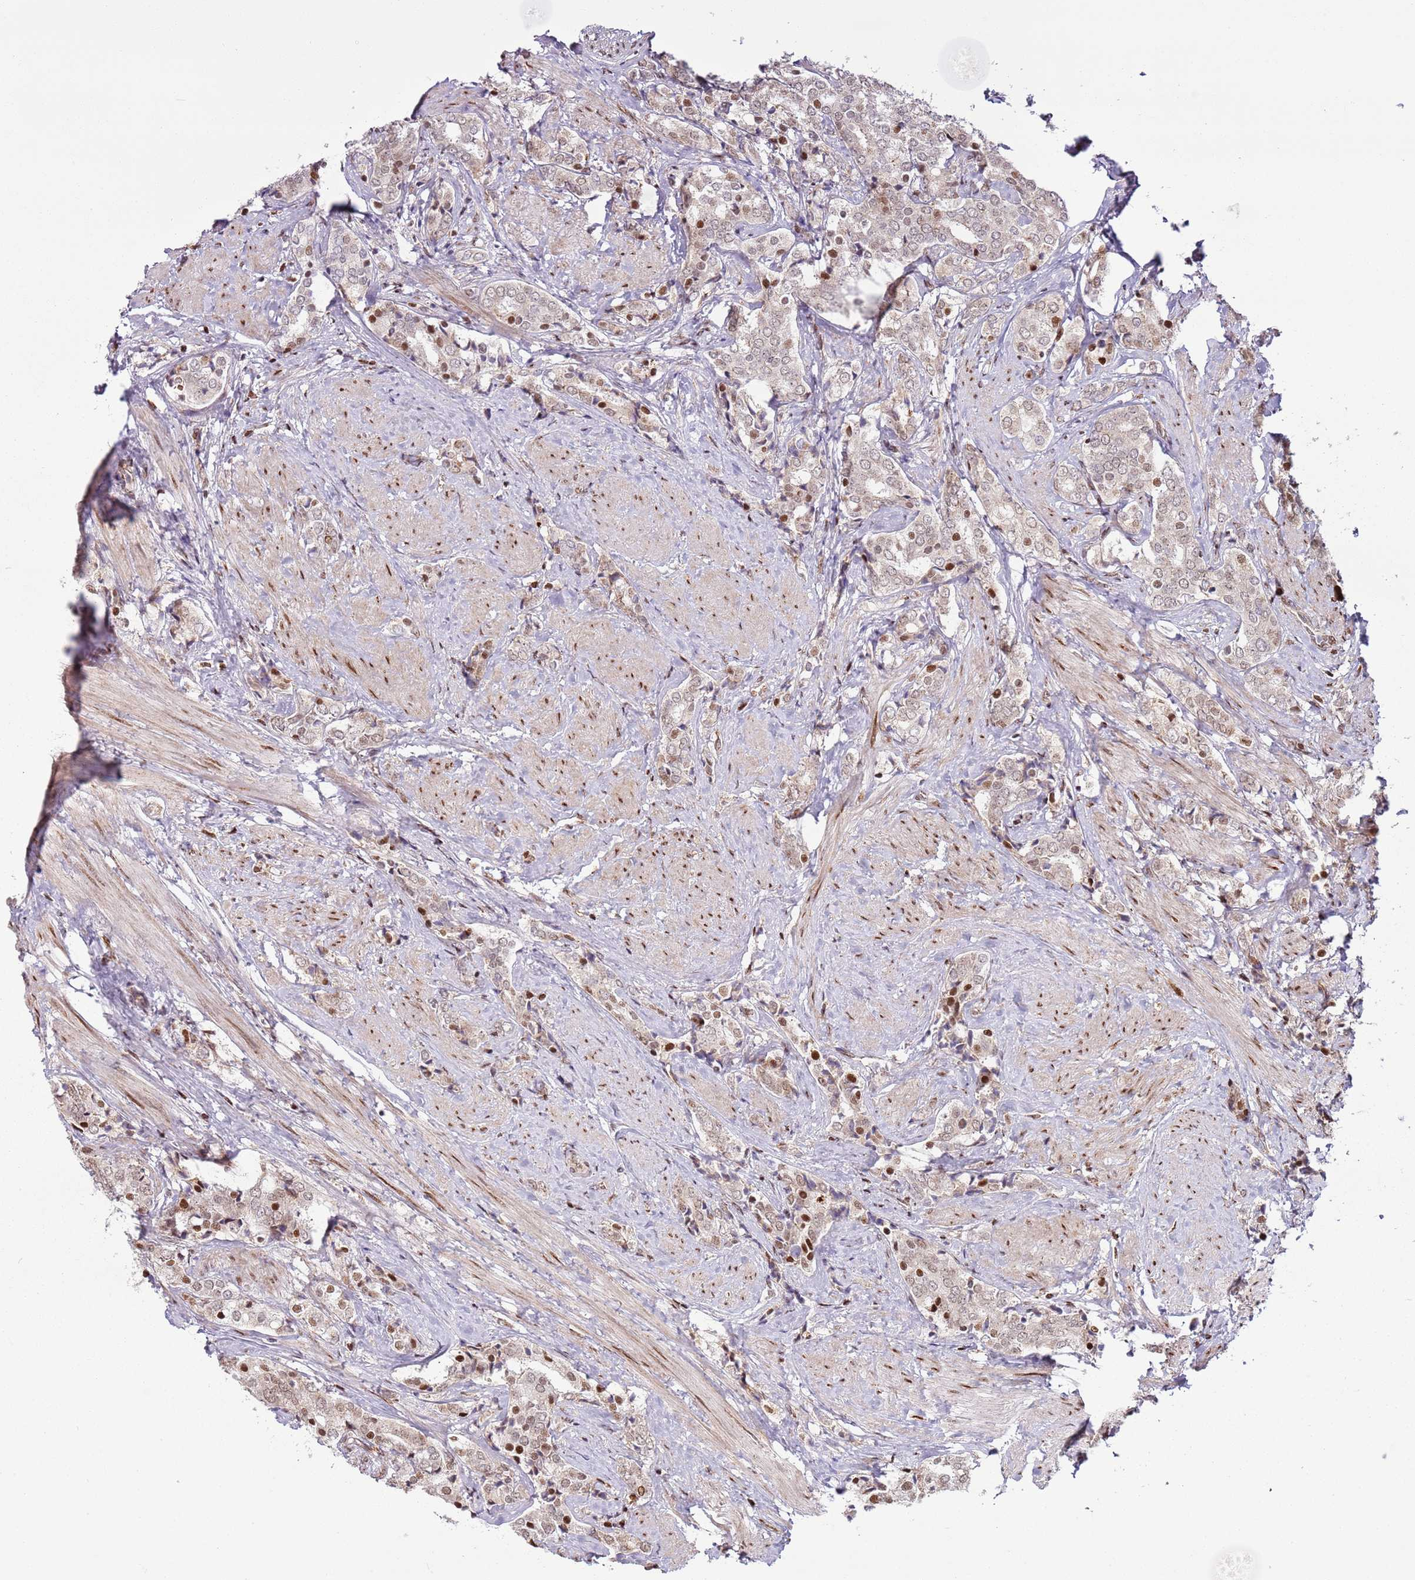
{"staining": {"intensity": "weak", "quantity": ">75%", "location": "cytoplasmic/membranous"}, "tissue": "prostate cancer", "cell_type": "Tumor cells", "image_type": "cancer", "snomed": [{"axis": "morphology", "description": "Adenocarcinoma, High grade"}, {"axis": "topography", "description": "Prostate"}], "caption": "Prostate cancer stained with immunohistochemistry shows weak cytoplasmic/membranous staining in about >75% of tumor cells. (brown staining indicates protein expression, while blue staining denotes nuclei).", "gene": "PCTP", "patient": {"sex": "male", "age": 71}}